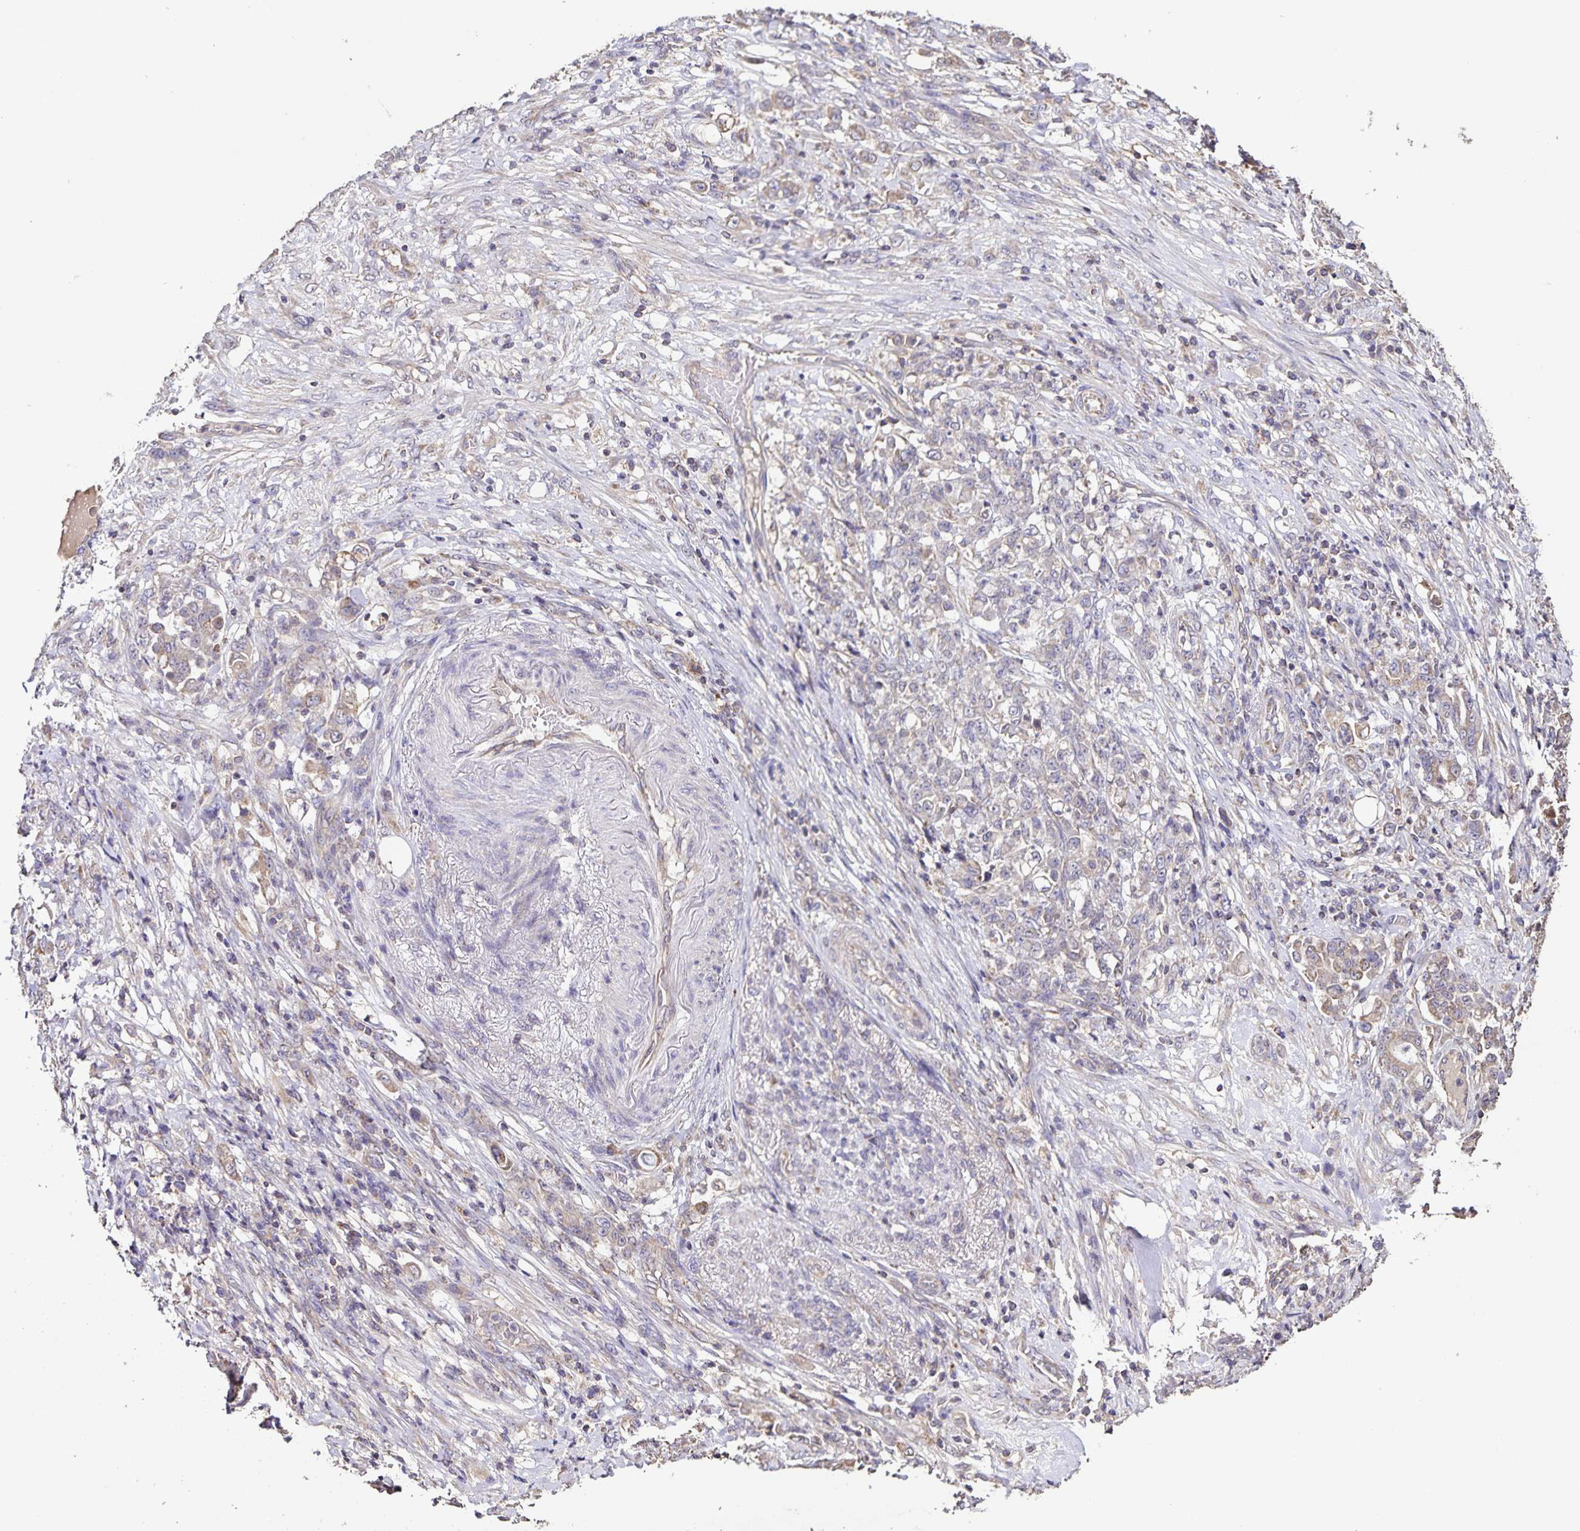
{"staining": {"intensity": "weak", "quantity": "25%-75%", "location": "cytoplasmic/membranous"}, "tissue": "stomach cancer", "cell_type": "Tumor cells", "image_type": "cancer", "snomed": [{"axis": "morphology", "description": "Adenocarcinoma, NOS"}, {"axis": "topography", "description": "Stomach"}], "caption": "Stomach cancer (adenocarcinoma) was stained to show a protein in brown. There is low levels of weak cytoplasmic/membranous positivity in about 25%-75% of tumor cells.", "gene": "MAN1A1", "patient": {"sex": "female", "age": 79}}